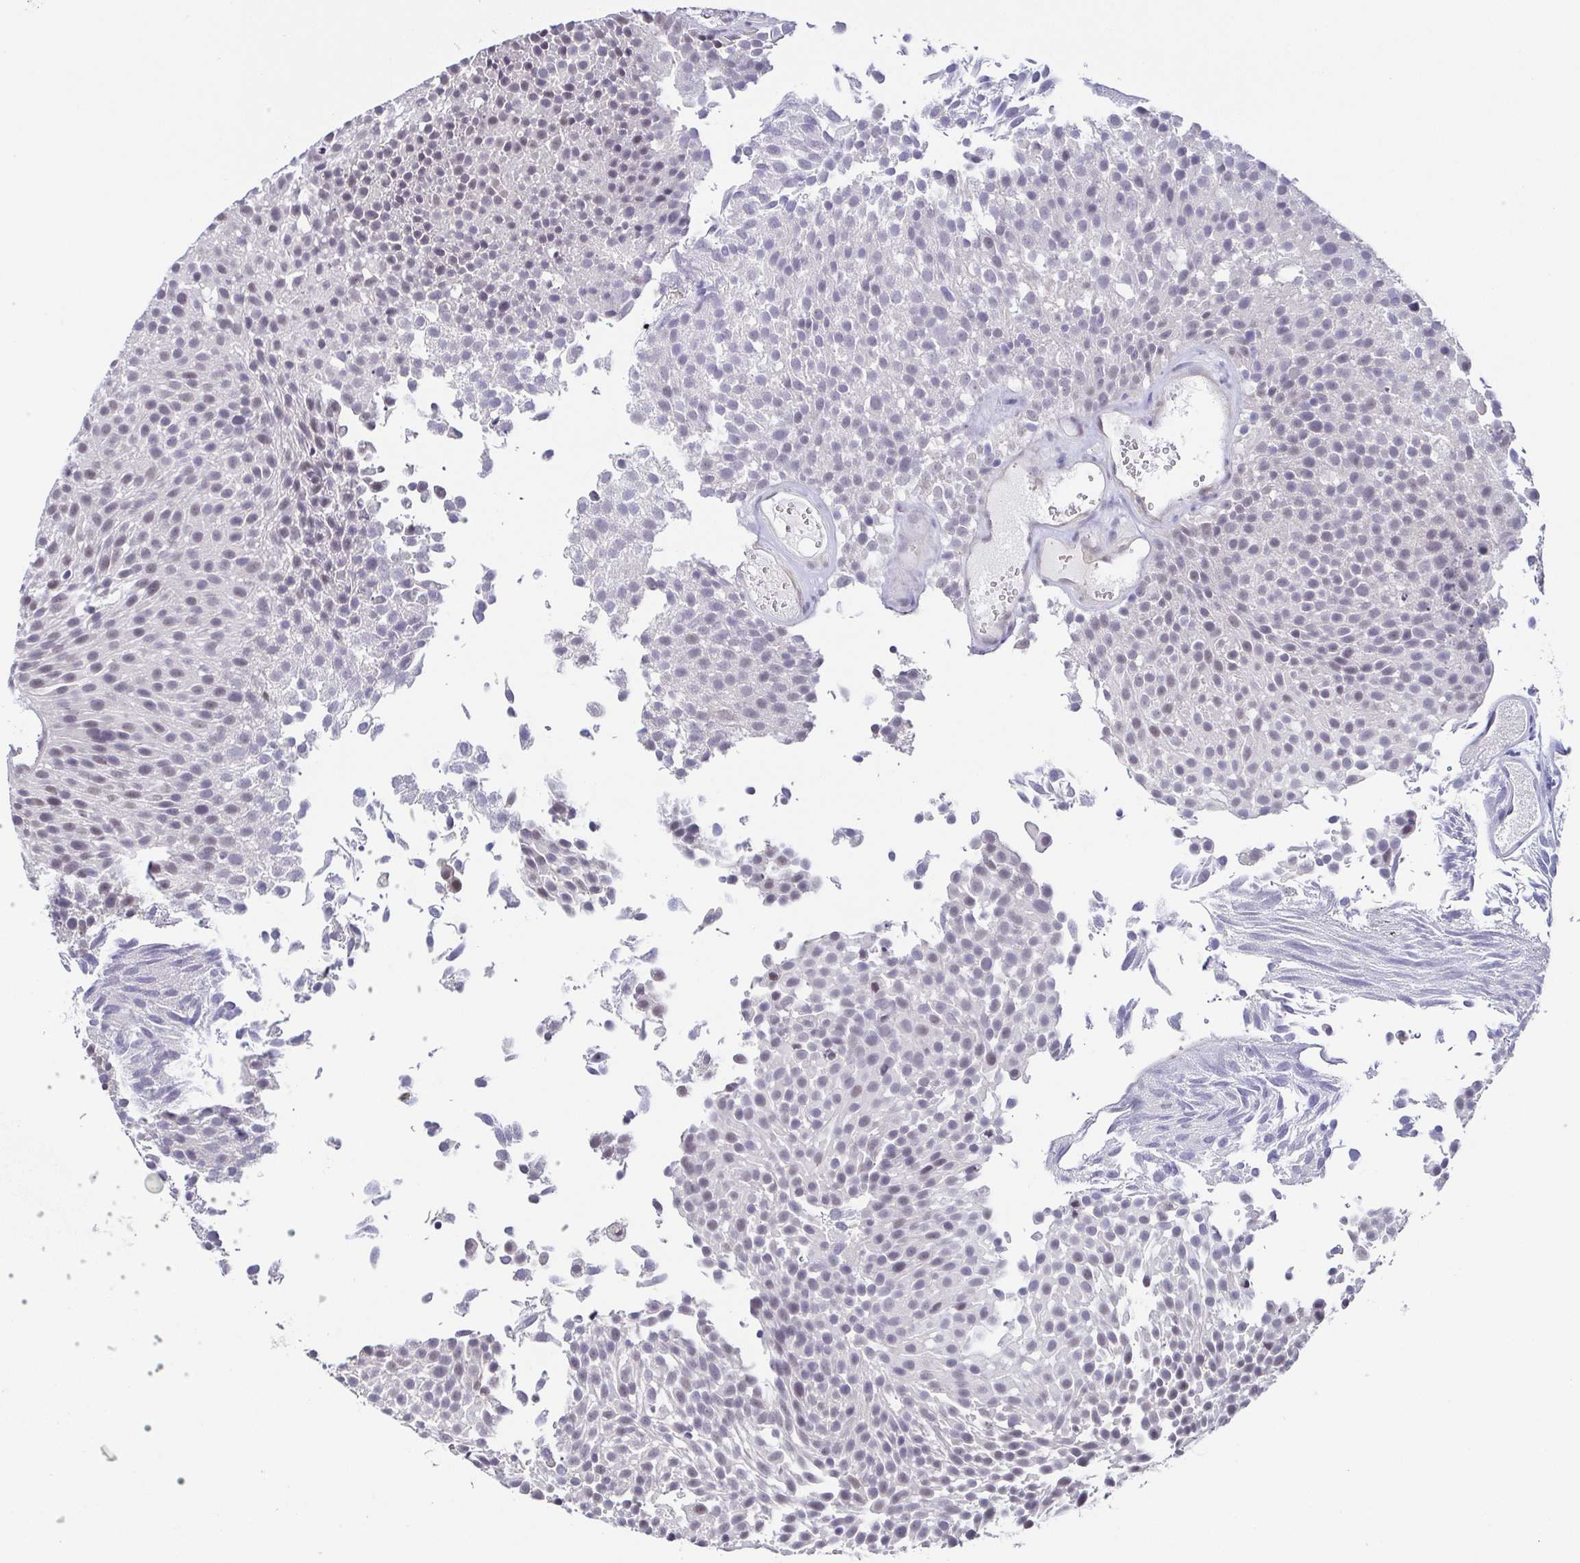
{"staining": {"intensity": "weak", "quantity": "<25%", "location": "nuclear"}, "tissue": "urothelial cancer", "cell_type": "Tumor cells", "image_type": "cancer", "snomed": [{"axis": "morphology", "description": "Urothelial carcinoma, Low grade"}, {"axis": "topography", "description": "Urinary bladder"}], "caption": "Protein analysis of urothelial cancer displays no significant staining in tumor cells.", "gene": "NEFH", "patient": {"sex": "female", "age": 79}}